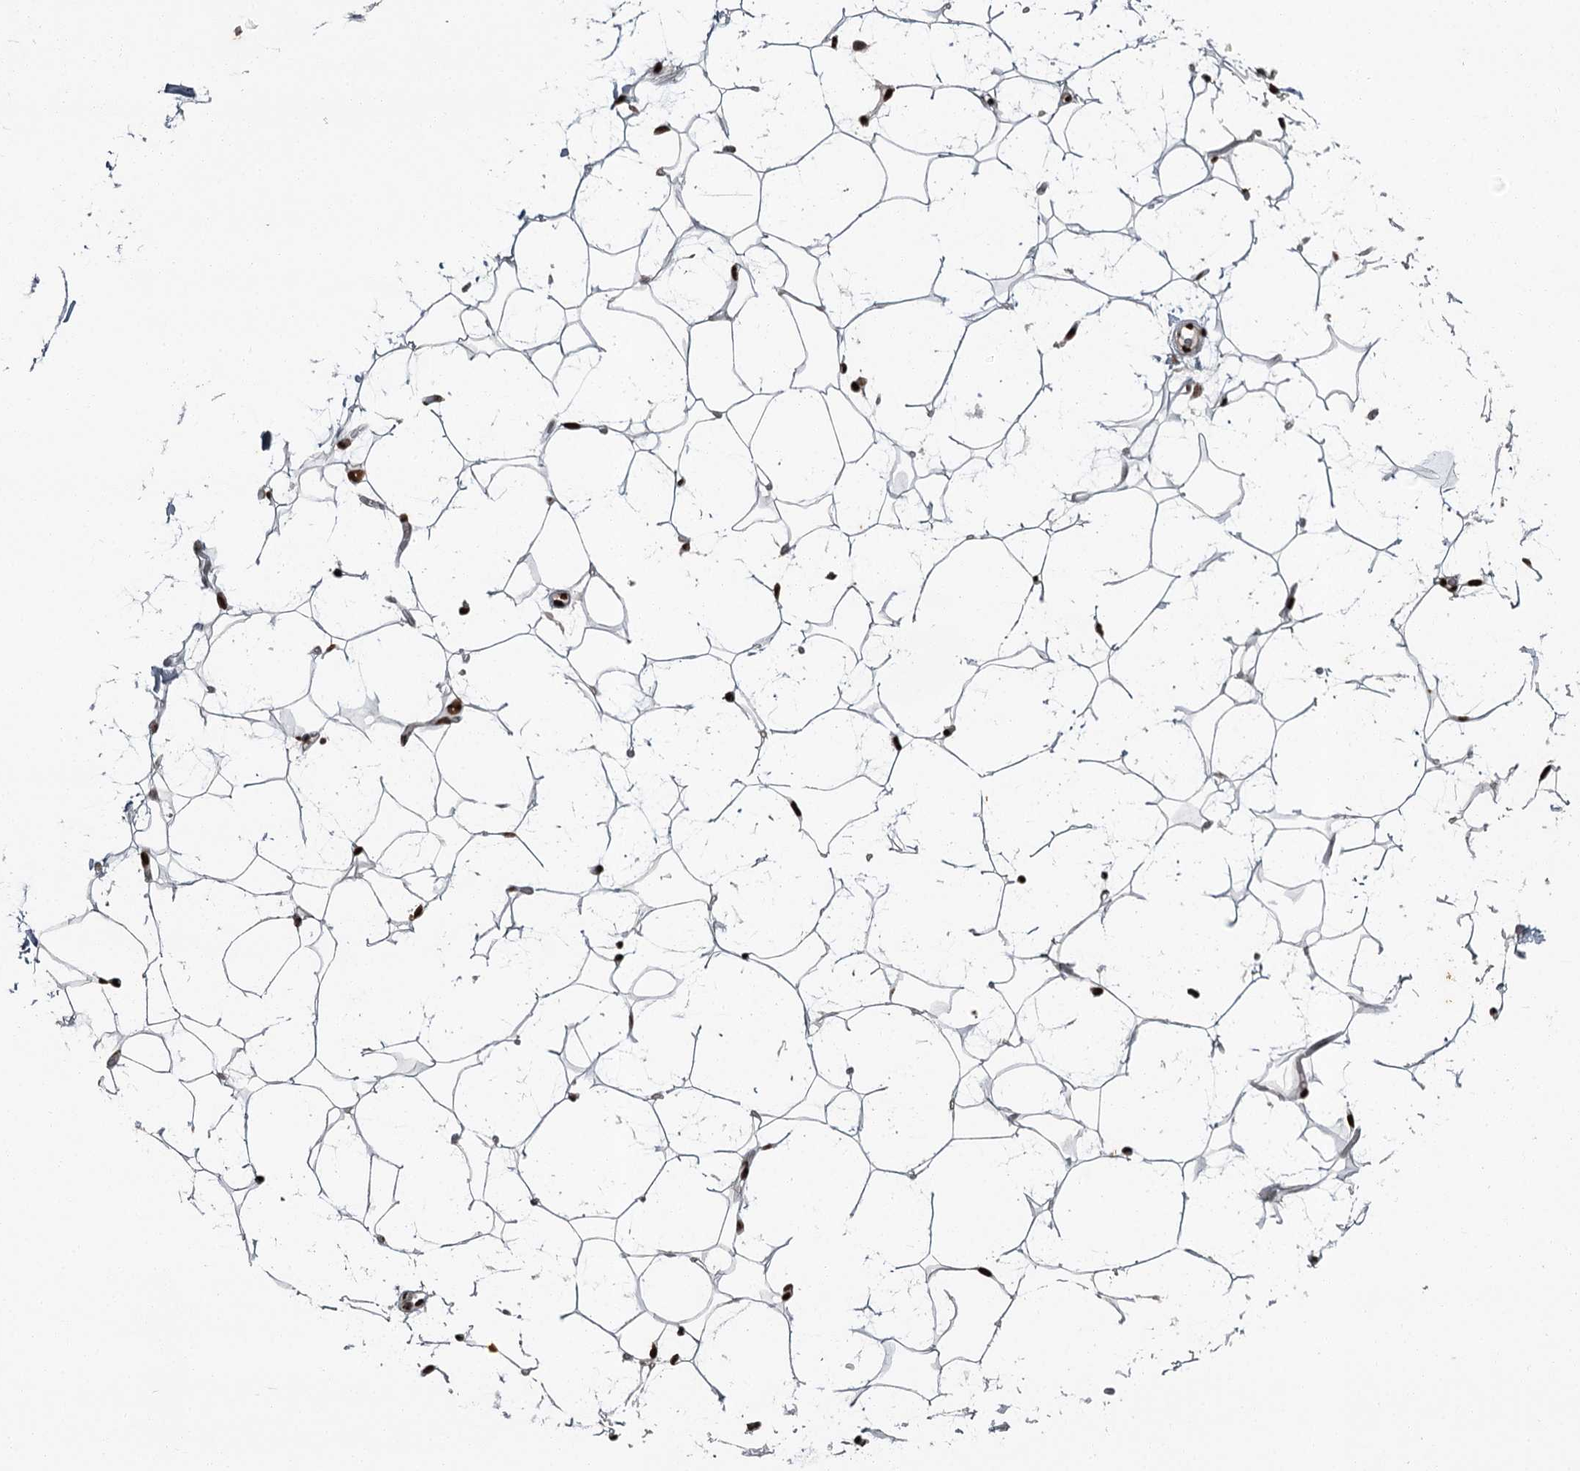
{"staining": {"intensity": "strong", "quantity": ">75%", "location": "nuclear"}, "tissue": "adipose tissue", "cell_type": "Adipocytes", "image_type": "normal", "snomed": [{"axis": "morphology", "description": "Normal tissue, NOS"}, {"axis": "topography", "description": "Breast"}], "caption": "Adipose tissue stained with a brown dye reveals strong nuclear positive expression in approximately >75% of adipocytes.", "gene": "RBBP7", "patient": {"sex": "female", "age": 26}}